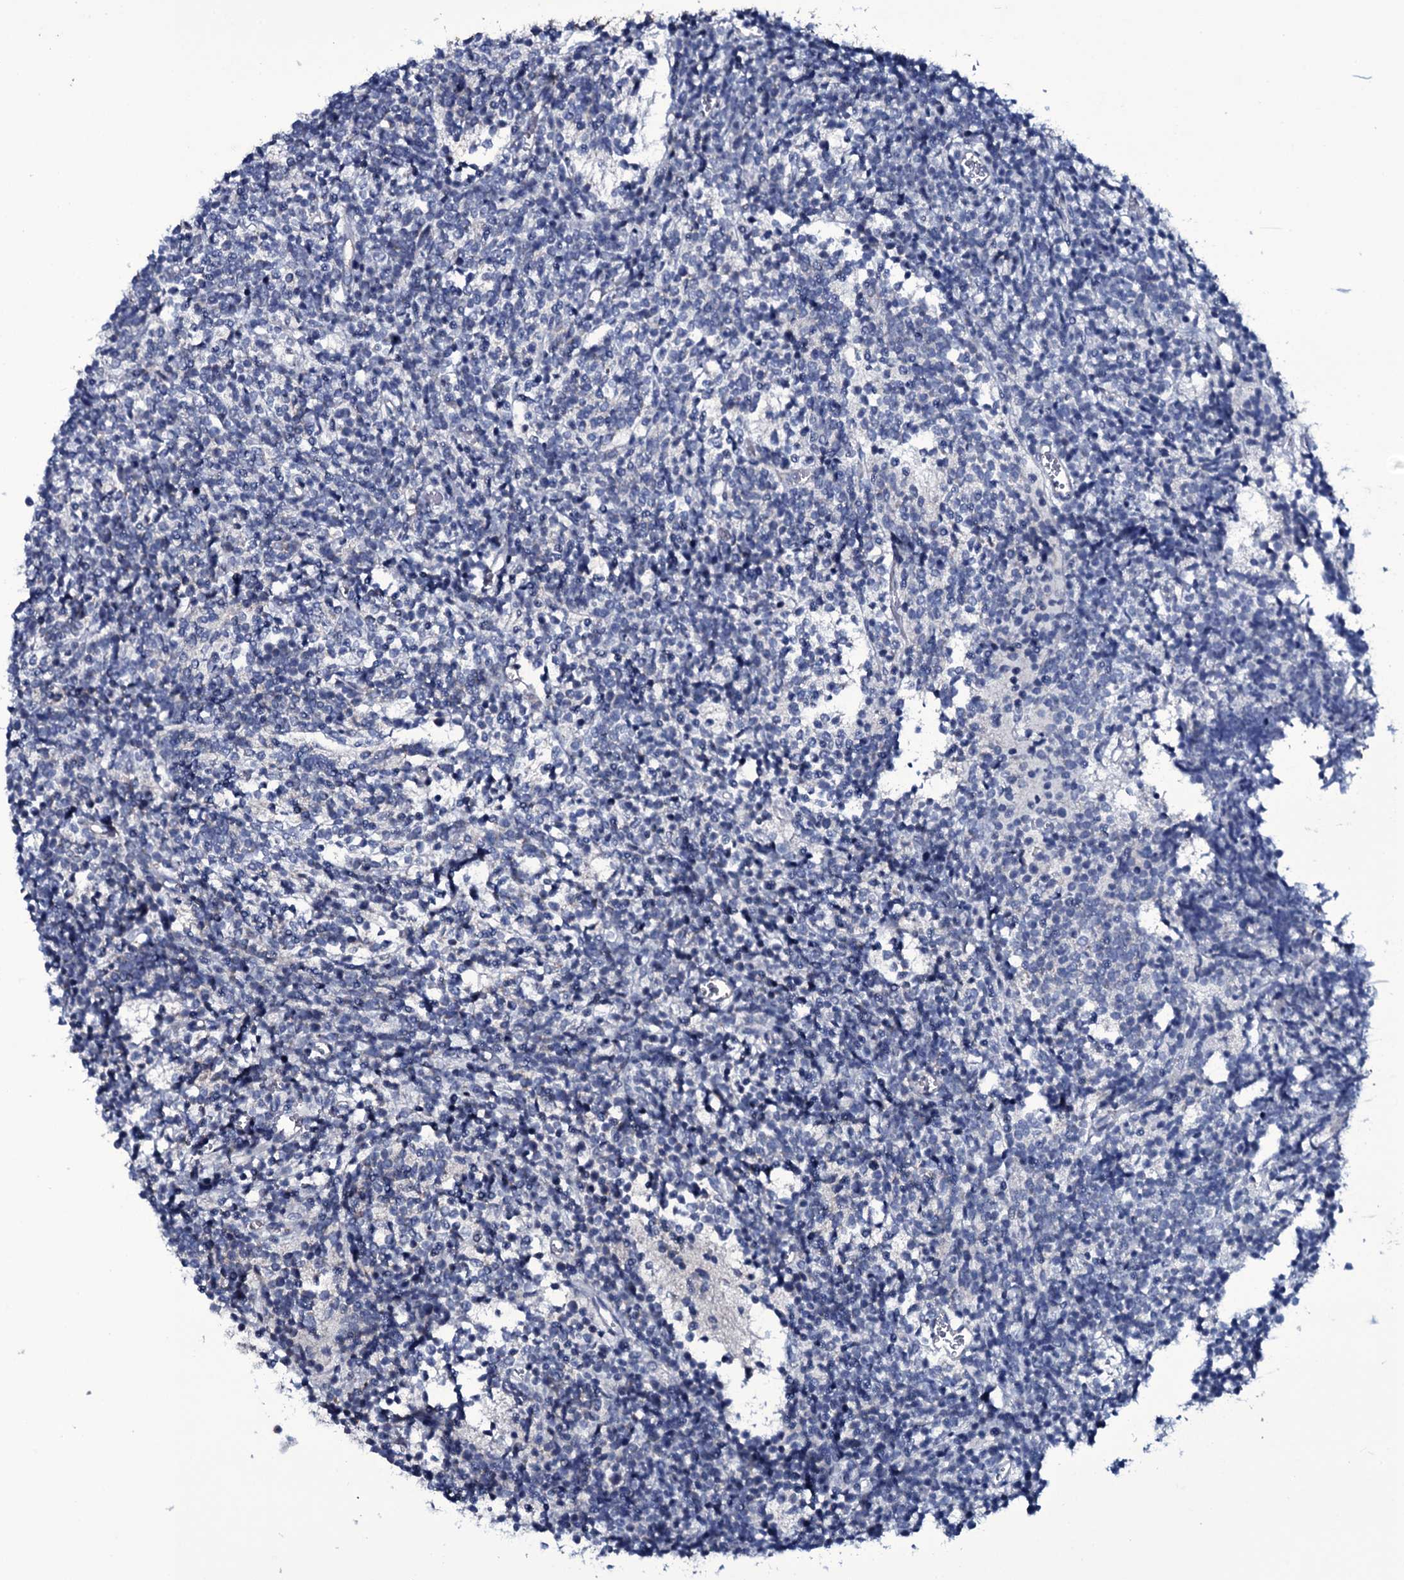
{"staining": {"intensity": "negative", "quantity": "none", "location": "none"}, "tissue": "glioma", "cell_type": "Tumor cells", "image_type": "cancer", "snomed": [{"axis": "morphology", "description": "Glioma, malignant, Low grade"}, {"axis": "topography", "description": "Brain"}], "caption": "Histopathology image shows no significant protein expression in tumor cells of malignant glioma (low-grade).", "gene": "WIPF3", "patient": {"sex": "female", "age": 1}}